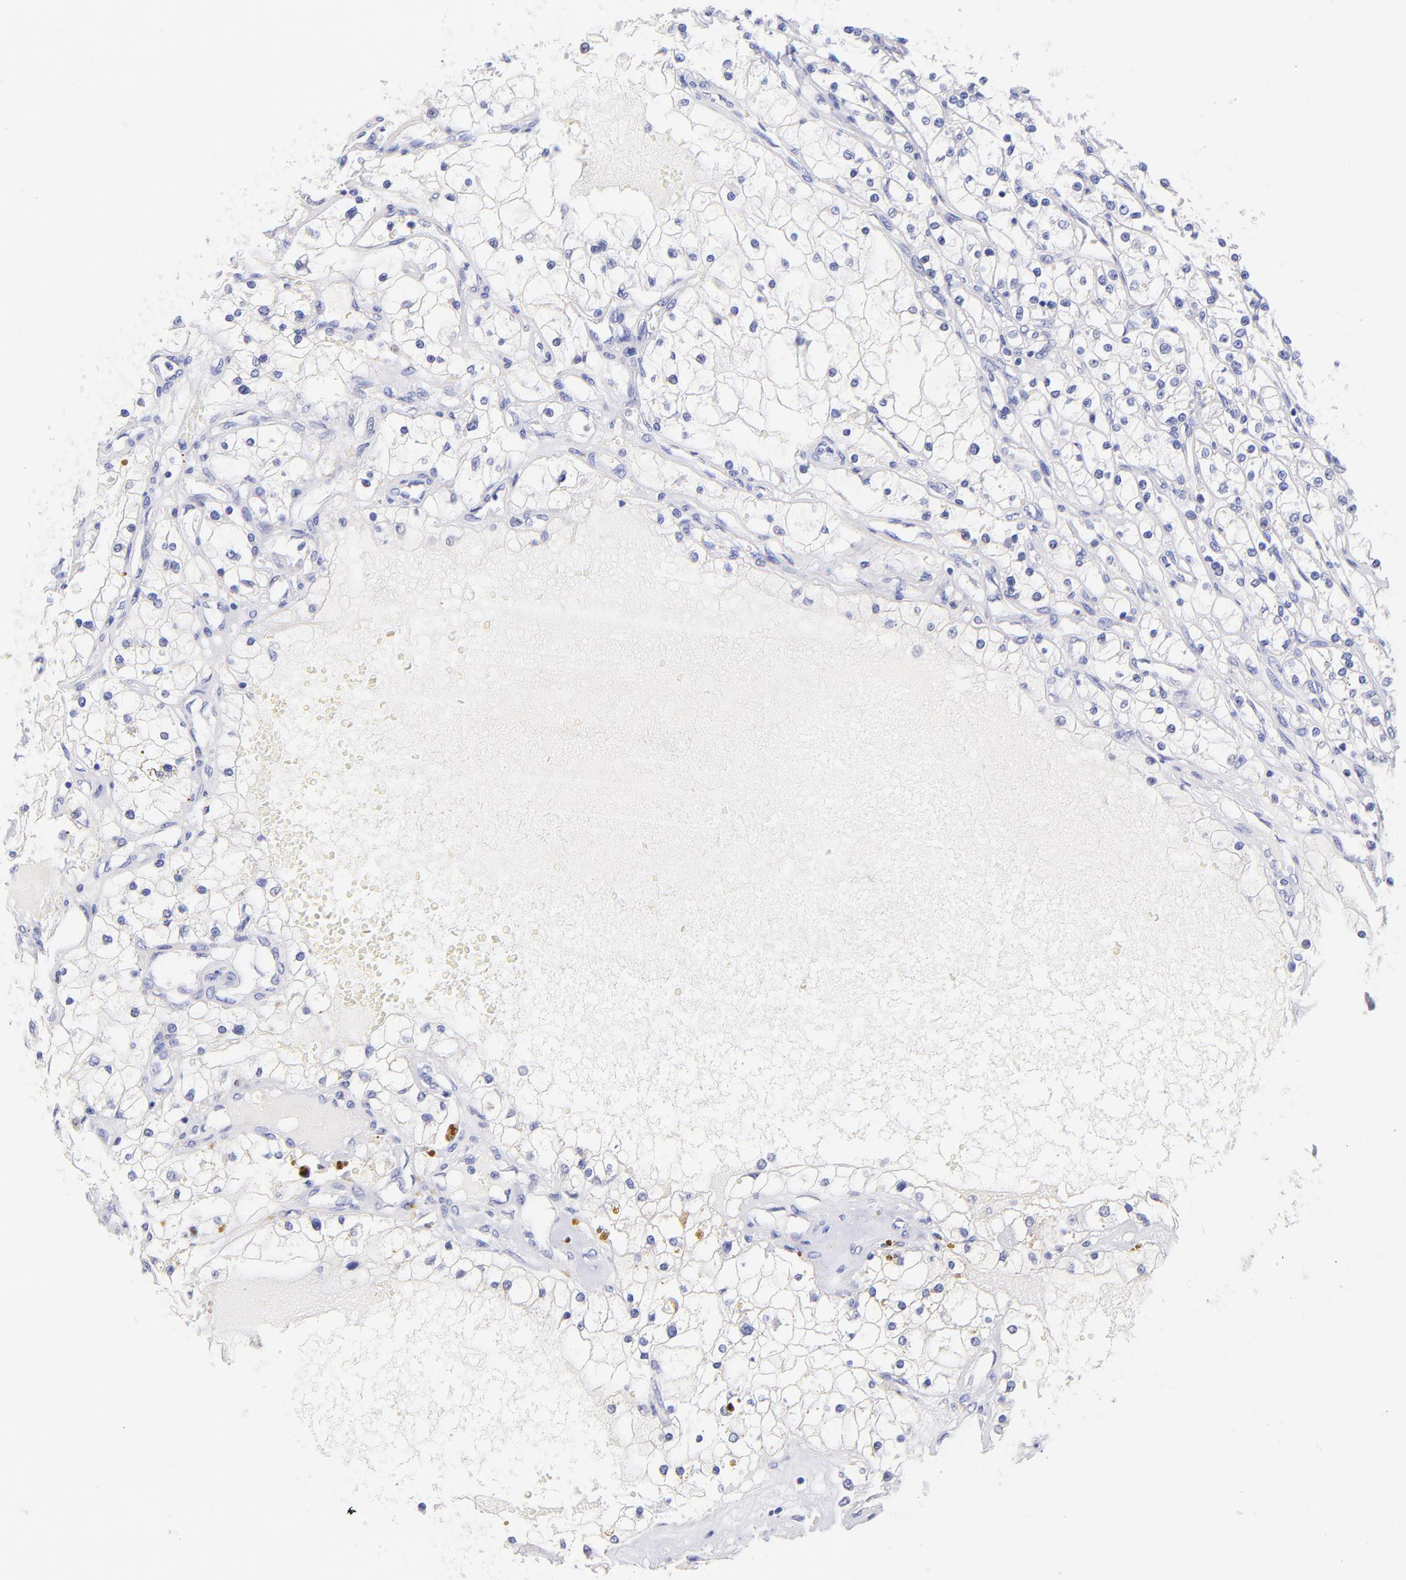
{"staining": {"intensity": "negative", "quantity": "none", "location": "none"}, "tissue": "renal cancer", "cell_type": "Tumor cells", "image_type": "cancer", "snomed": [{"axis": "morphology", "description": "Adenocarcinoma, NOS"}, {"axis": "topography", "description": "Kidney"}], "caption": "Adenocarcinoma (renal) stained for a protein using immunohistochemistry (IHC) demonstrates no expression tumor cells.", "gene": "RAB3B", "patient": {"sex": "male", "age": 61}}